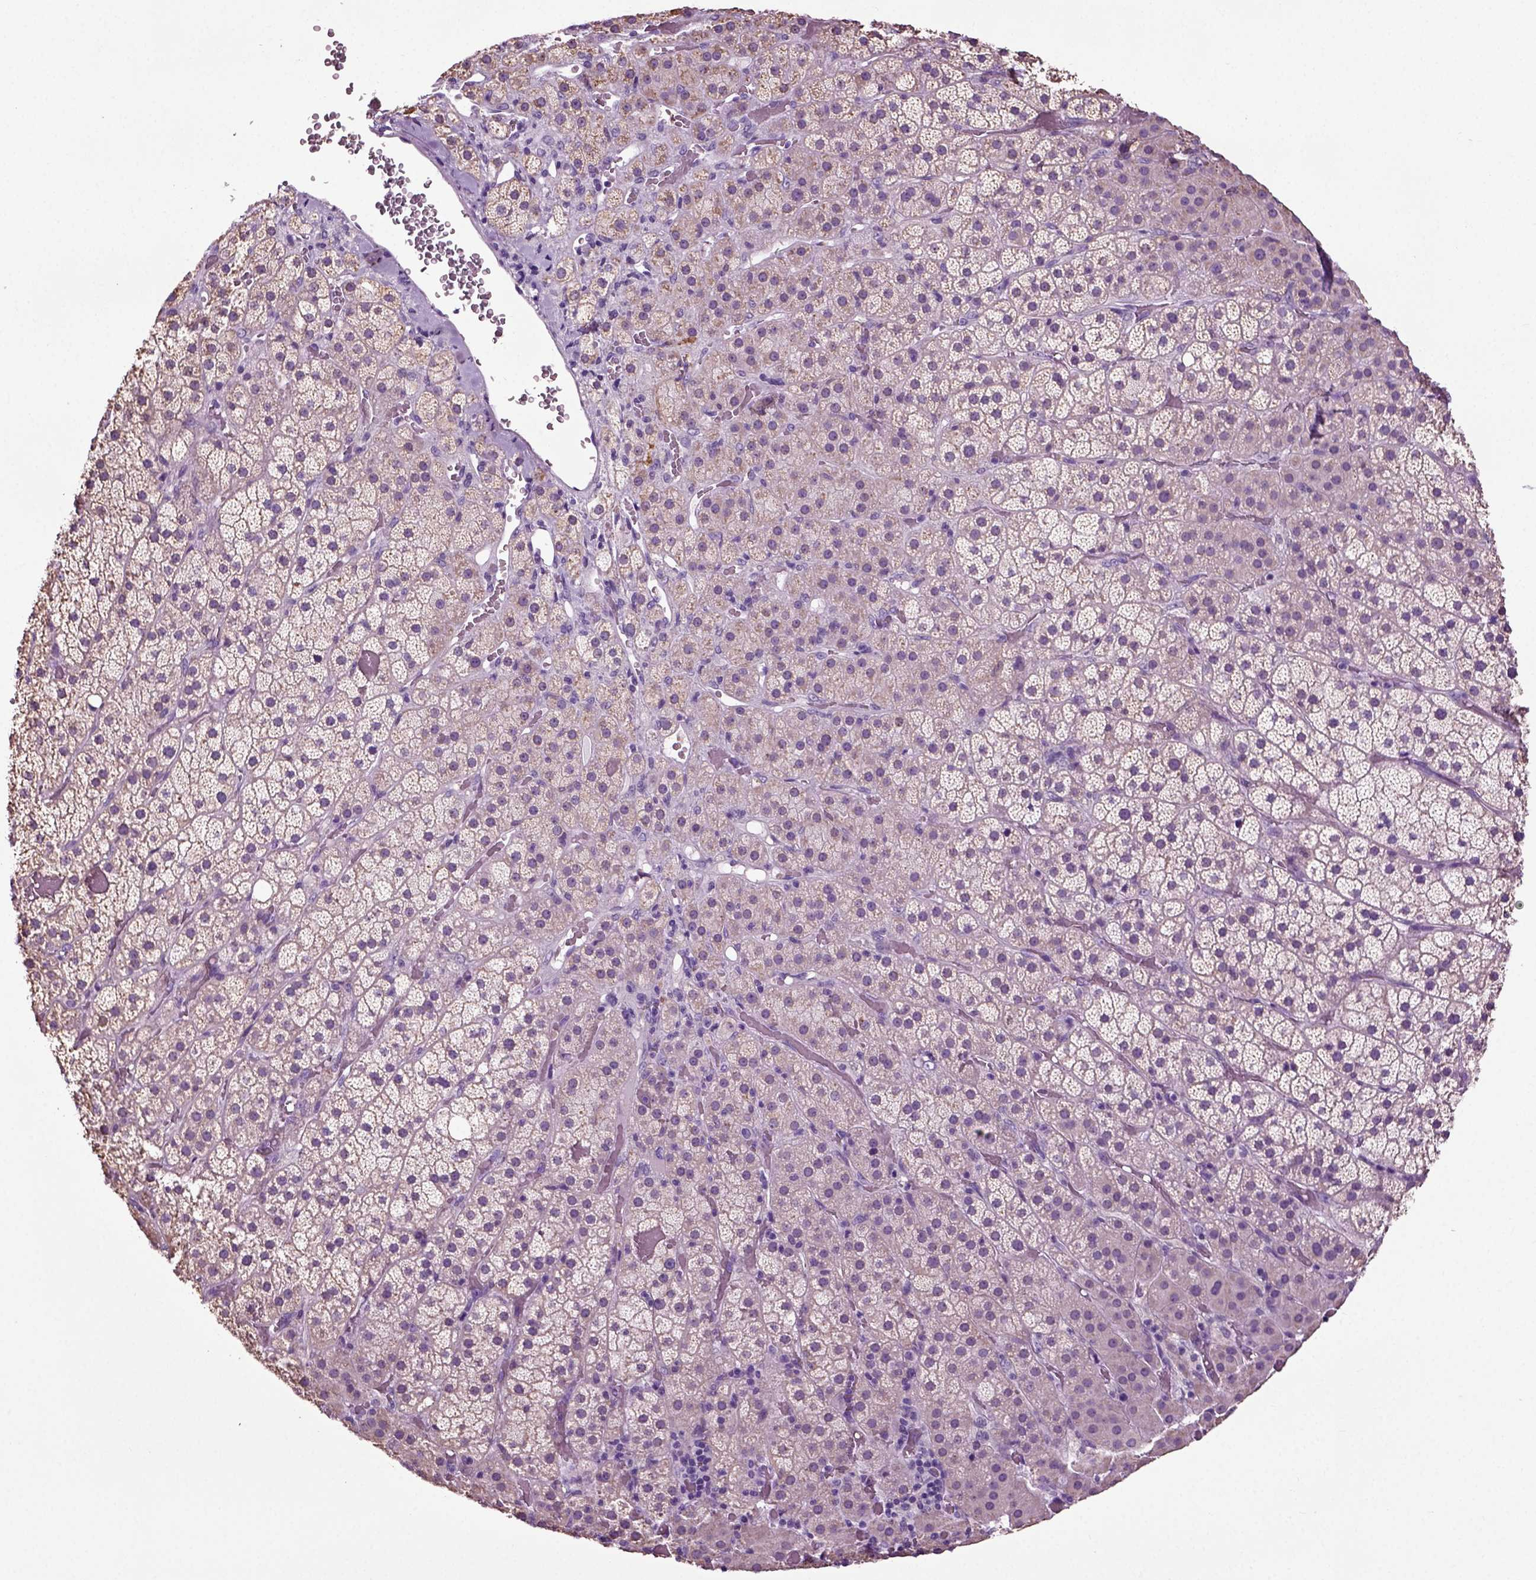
{"staining": {"intensity": "weak", "quantity": "25%-75%", "location": "cytoplasmic/membranous"}, "tissue": "adrenal gland", "cell_type": "Glandular cells", "image_type": "normal", "snomed": [{"axis": "morphology", "description": "Normal tissue, NOS"}, {"axis": "topography", "description": "Adrenal gland"}], "caption": "The histopathology image shows immunohistochemical staining of benign adrenal gland. There is weak cytoplasmic/membranous expression is present in about 25%-75% of glandular cells. Immunohistochemistry (ihc) stains the protein of interest in brown and the nuclei are stained blue.", "gene": "DNAH10", "patient": {"sex": "male", "age": 57}}